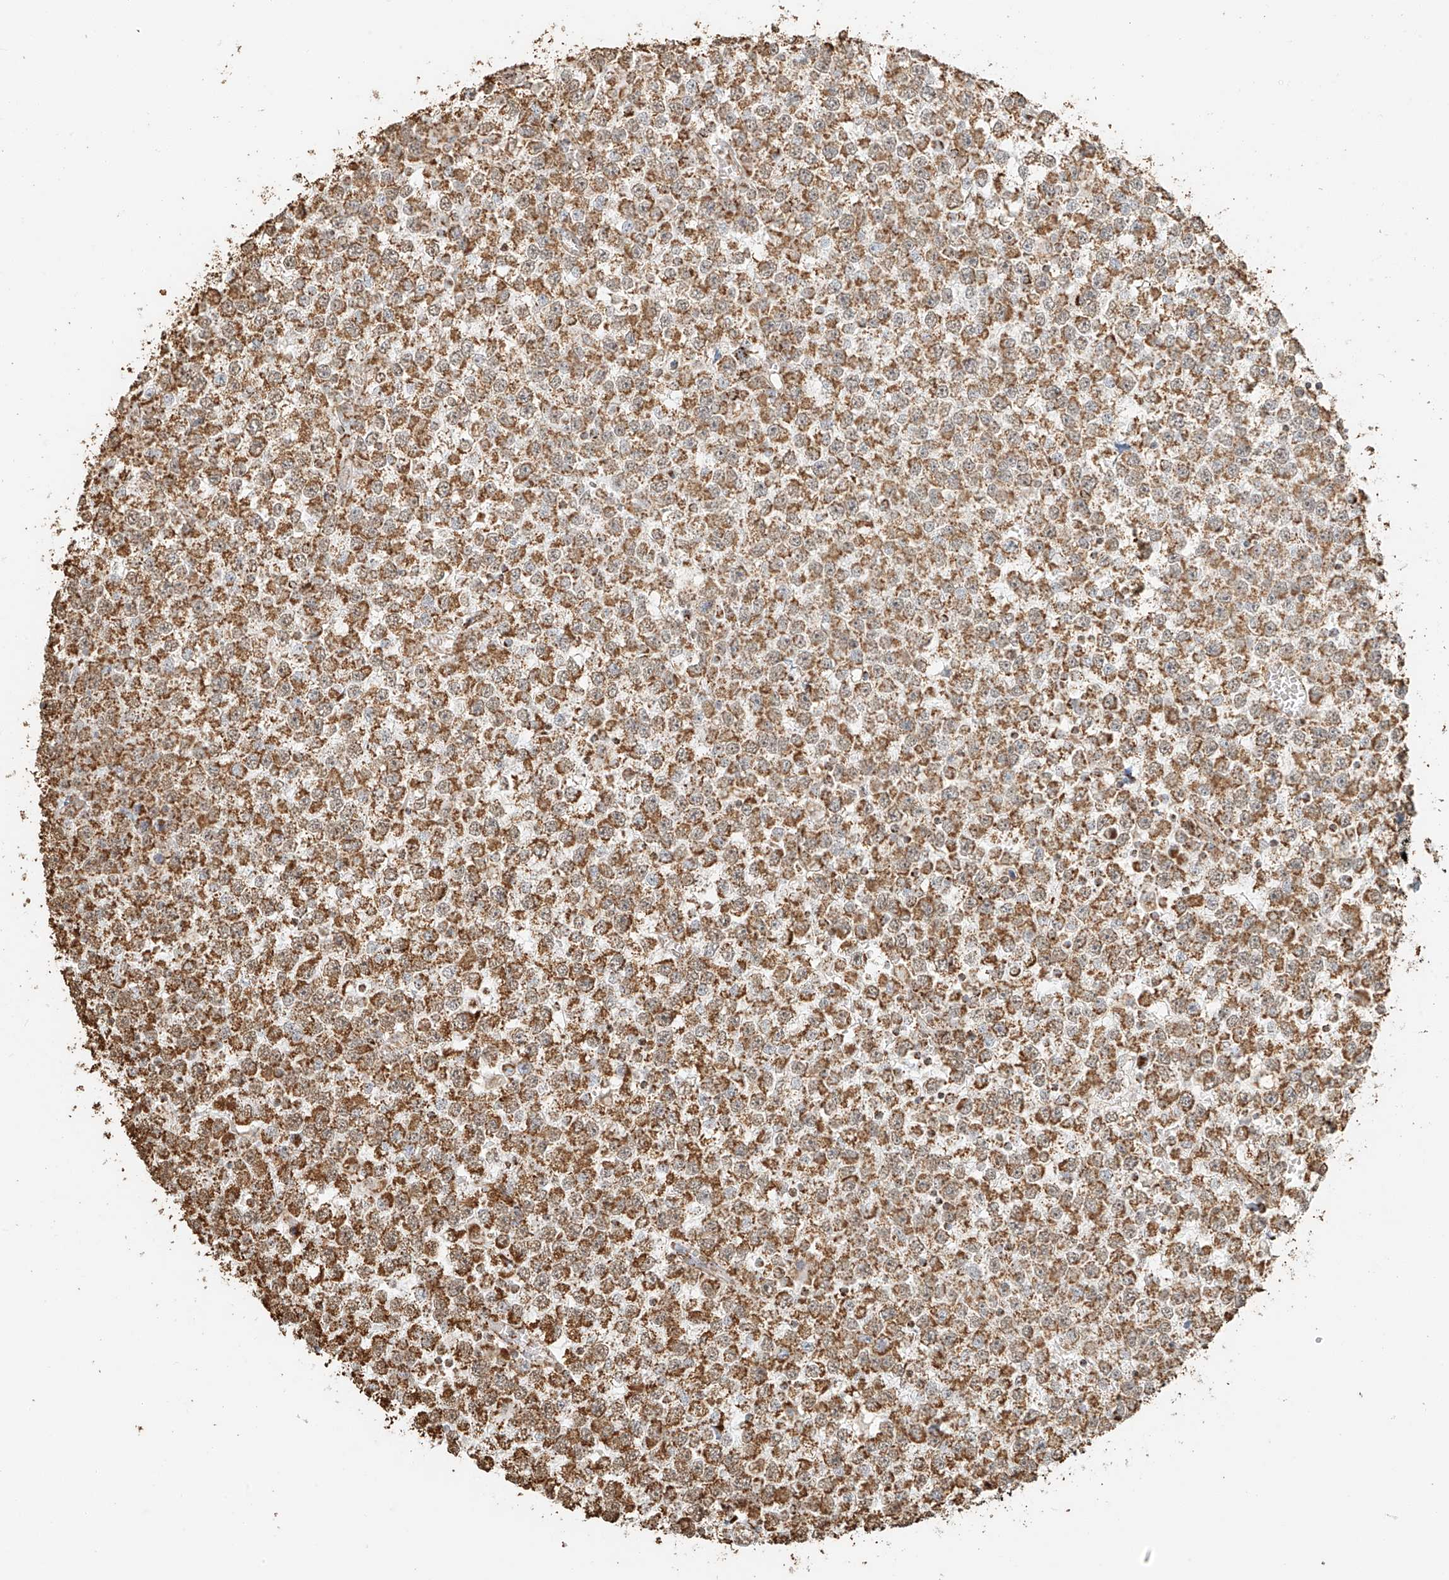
{"staining": {"intensity": "moderate", "quantity": ">75%", "location": "cytoplasmic/membranous"}, "tissue": "testis cancer", "cell_type": "Tumor cells", "image_type": "cancer", "snomed": [{"axis": "morphology", "description": "Seminoma, NOS"}, {"axis": "topography", "description": "Testis"}], "caption": "Testis cancer stained with a protein marker shows moderate staining in tumor cells.", "gene": "MIPEP", "patient": {"sex": "male", "age": 65}}